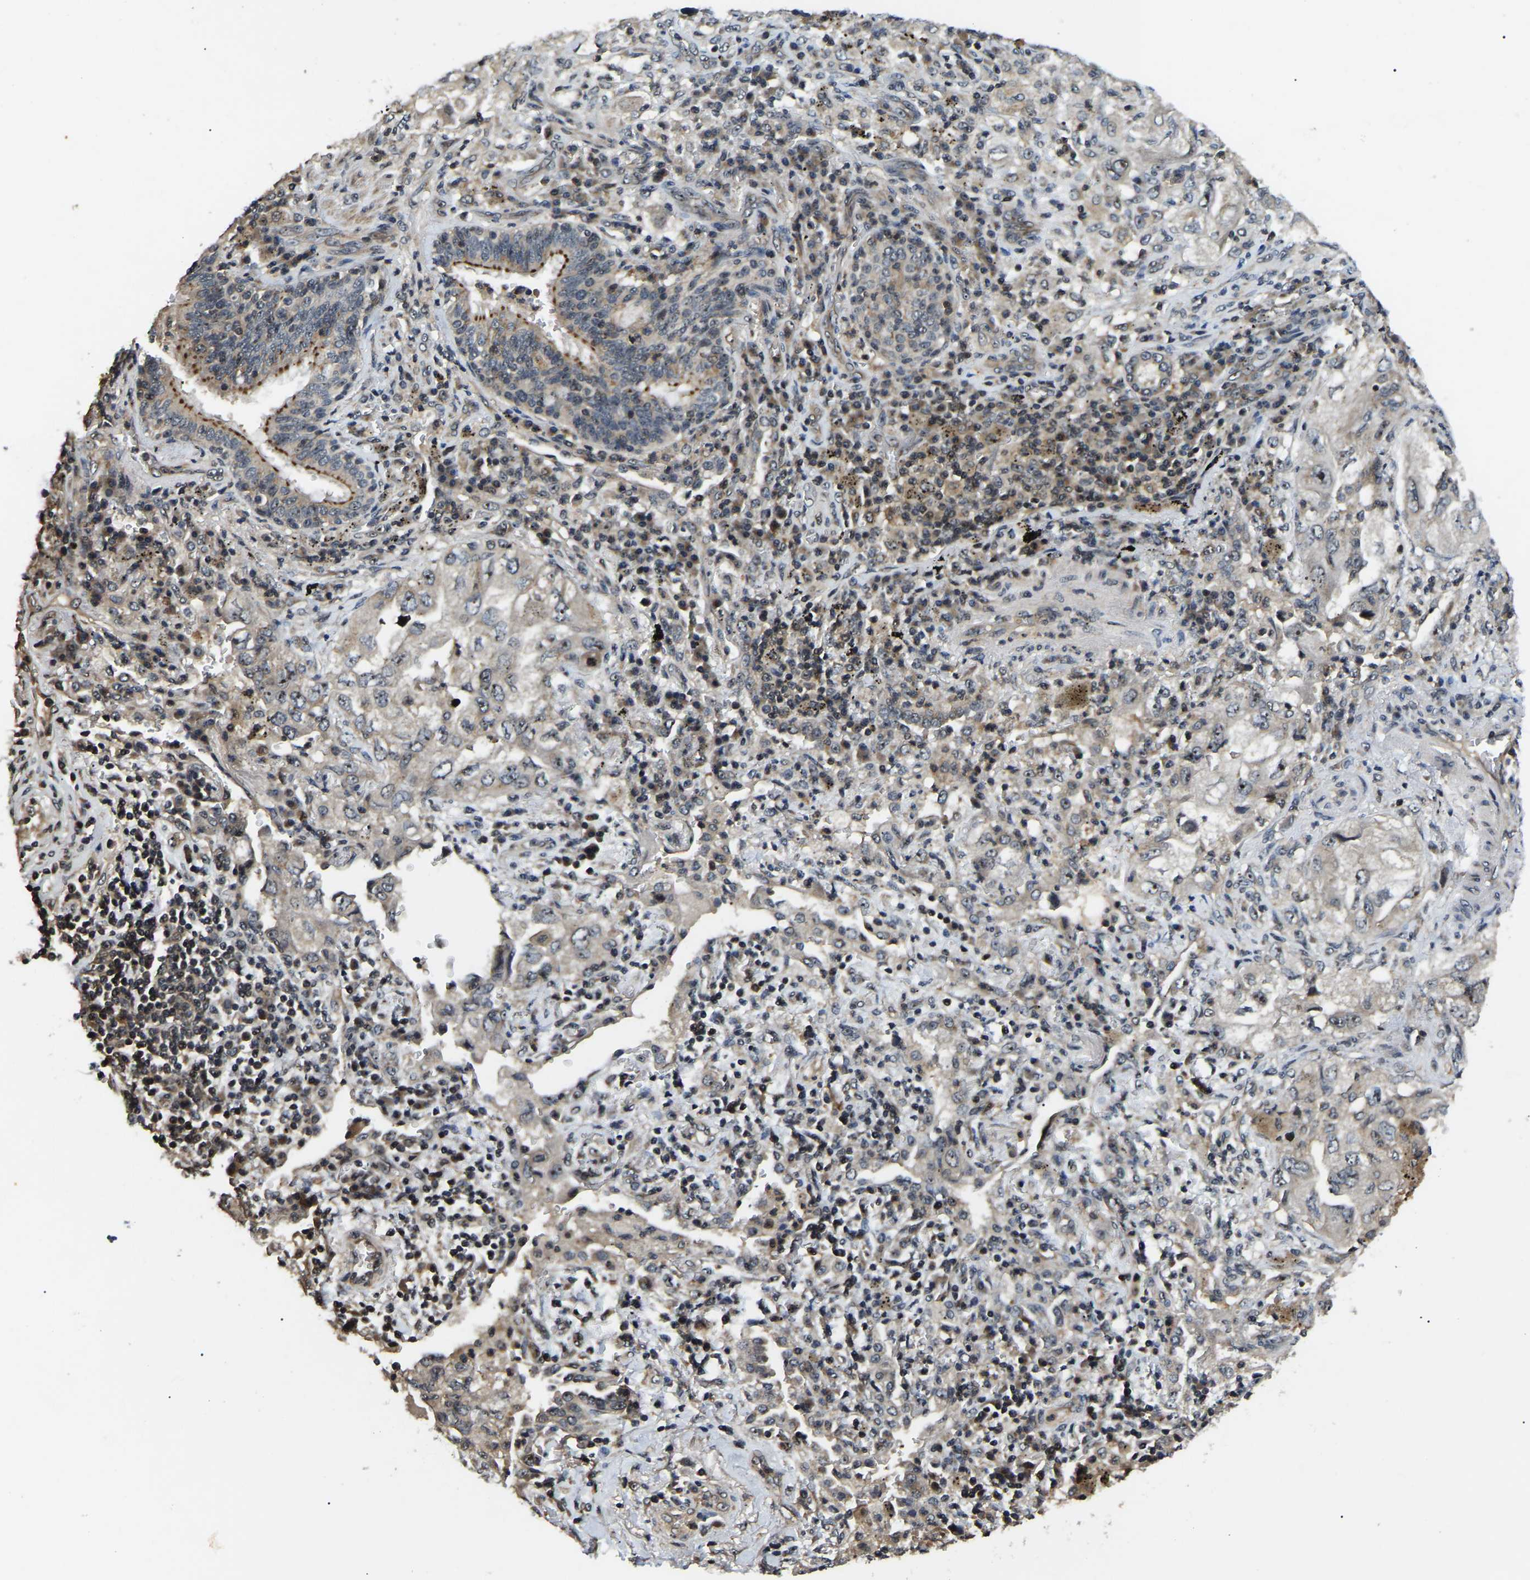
{"staining": {"intensity": "negative", "quantity": "none", "location": "none"}, "tissue": "lung cancer", "cell_type": "Tumor cells", "image_type": "cancer", "snomed": [{"axis": "morphology", "description": "Adenocarcinoma, NOS"}, {"axis": "topography", "description": "Lung"}], "caption": "Tumor cells are negative for protein expression in human lung cancer (adenocarcinoma).", "gene": "RBM28", "patient": {"sex": "male", "age": 64}}